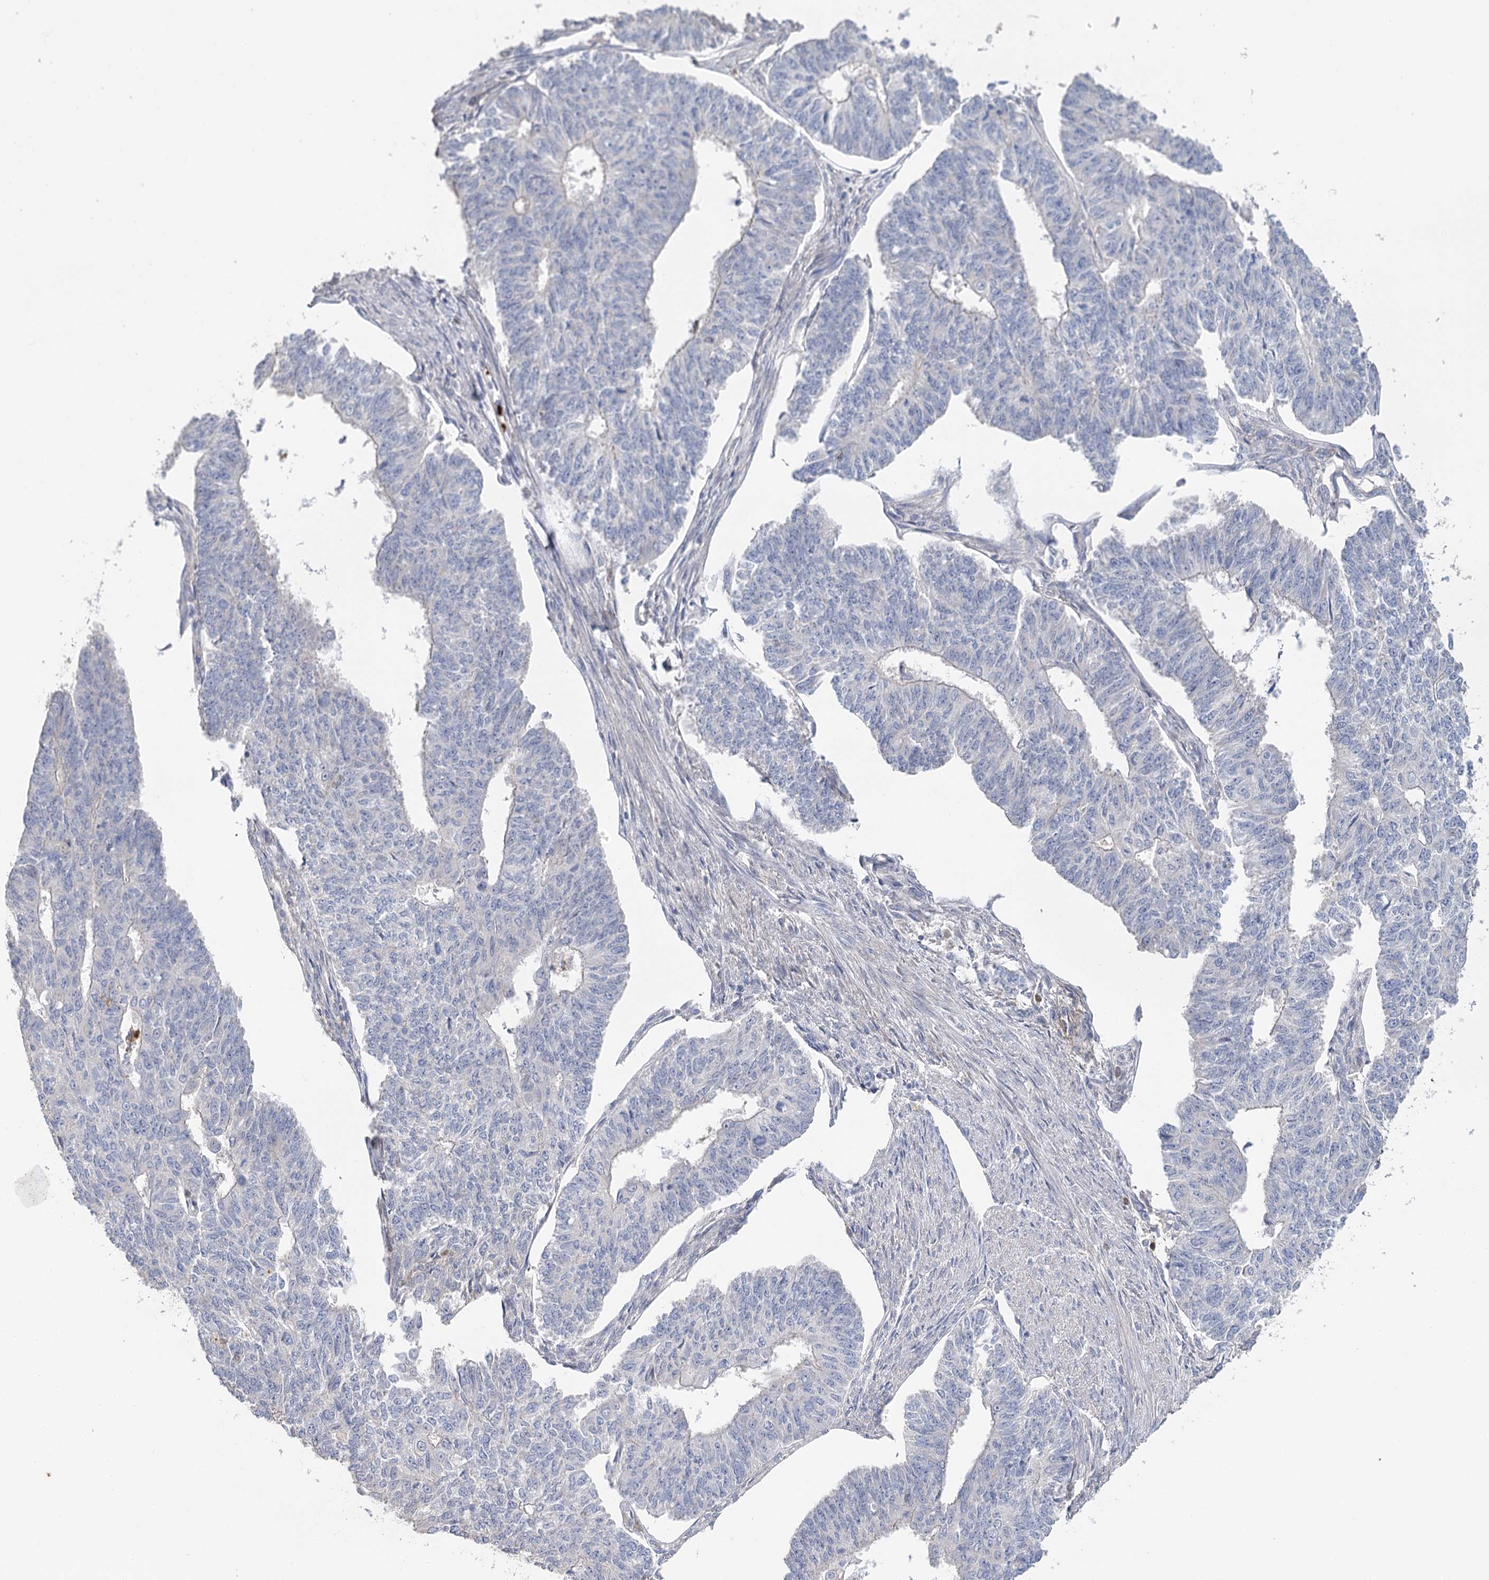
{"staining": {"intensity": "negative", "quantity": "none", "location": "none"}, "tissue": "endometrial cancer", "cell_type": "Tumor cells", "image_type": "cancer", "snomed": [{"axis": "morphology", "description": "Adenocarcinoma, NOS"}, {"axis": "topography", "description": "Endometrium"}], "caption": "Immunohistochemistry (IHC) photomicrograph of neoplastic tissue: endometrial adenocarcinoma stained with DAB reveals no significant protein positivity in tumor cells. The staining was performed using DAB to visualize the protein expression in brown, while the nuclei were stained in blue with hematoxylin (Magnification: 20x).", "gene": "EPB41L5", "patient": {"sex": "female", "age": 32}}